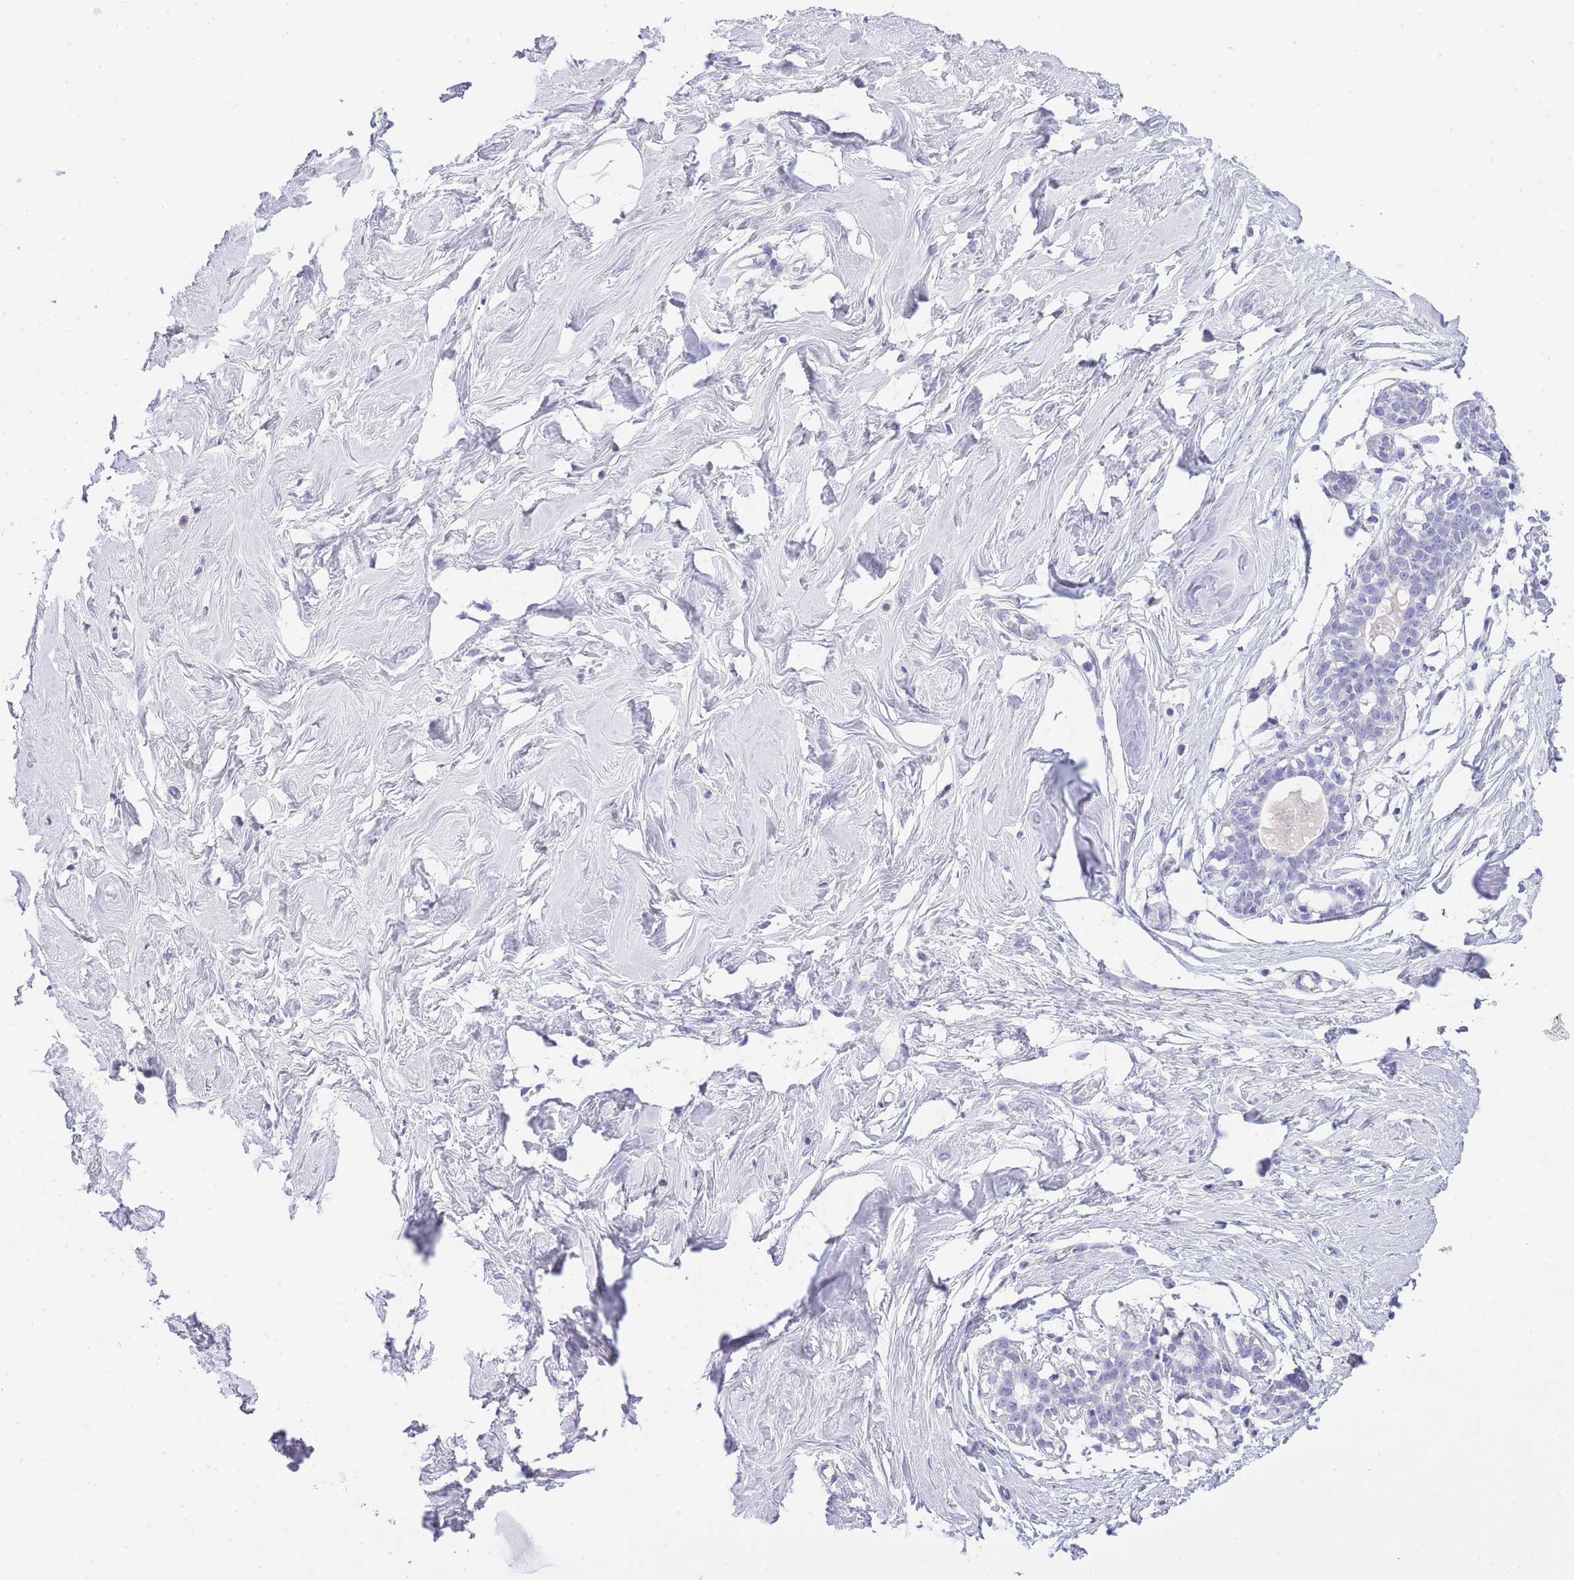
{"staining": {"intensity": "negative", "quantity": "none", "location": "none"}, "tissue": "breast", "cell_type": "Adipocytes", "image_type": "normal", "snomed": [{"axis": "morphology", "description": "Normal tissue, NOS"}, {"axis": "morphology", "description": "Adenoma, NOS"}, {"axis": "topography", "description": "Breast"}], "caption": "Immunohistochemical staining of unremarkable human breast reveals no significant positivity in adipocytes.", "gene": "RHO", "patient": {"sex": "female", "age": 23}}